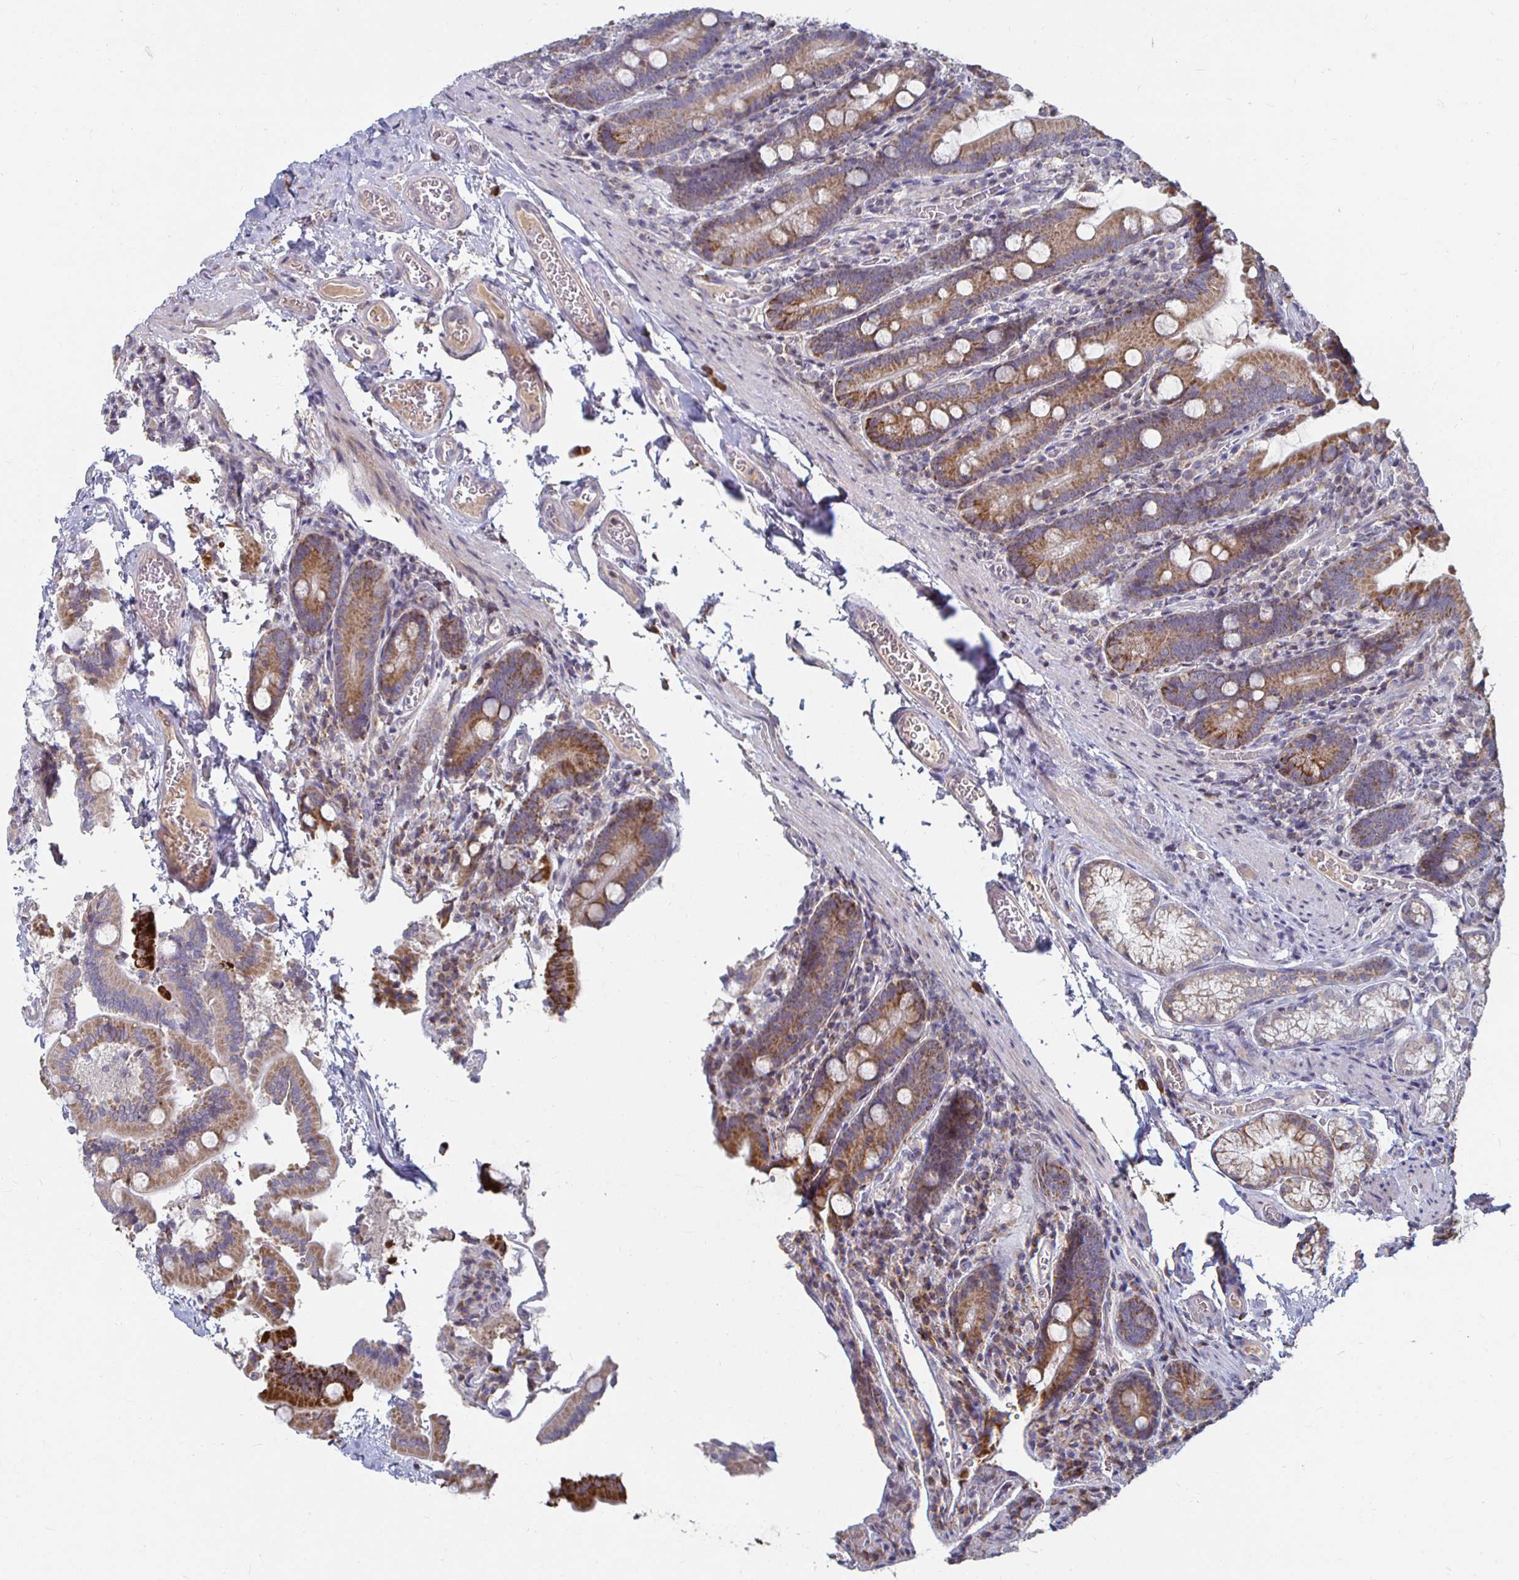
{"staining": {"intensity": "strong", "quantity": ">75%", "location": "cytoplasmic/membranous"}, "tissue": "duodenum", "cell_type": "Glandular cells", "image_type": "normal", "snomed": [{"axis": "morphology", "description": "Normal tissue, NOS"}, {"axis": "topography", "description": "Duodenum"}], "caption": "Brown immunohistochemical staining in benign duodenum reveals strong cytoplasmic/membranous expression in approximately >75% of glandular cells. (DAB IHC, brown staining for protein, blue staining for nuclei).", "gene": "RNF144B", "patient": {"sex": "female", "age": 62}}